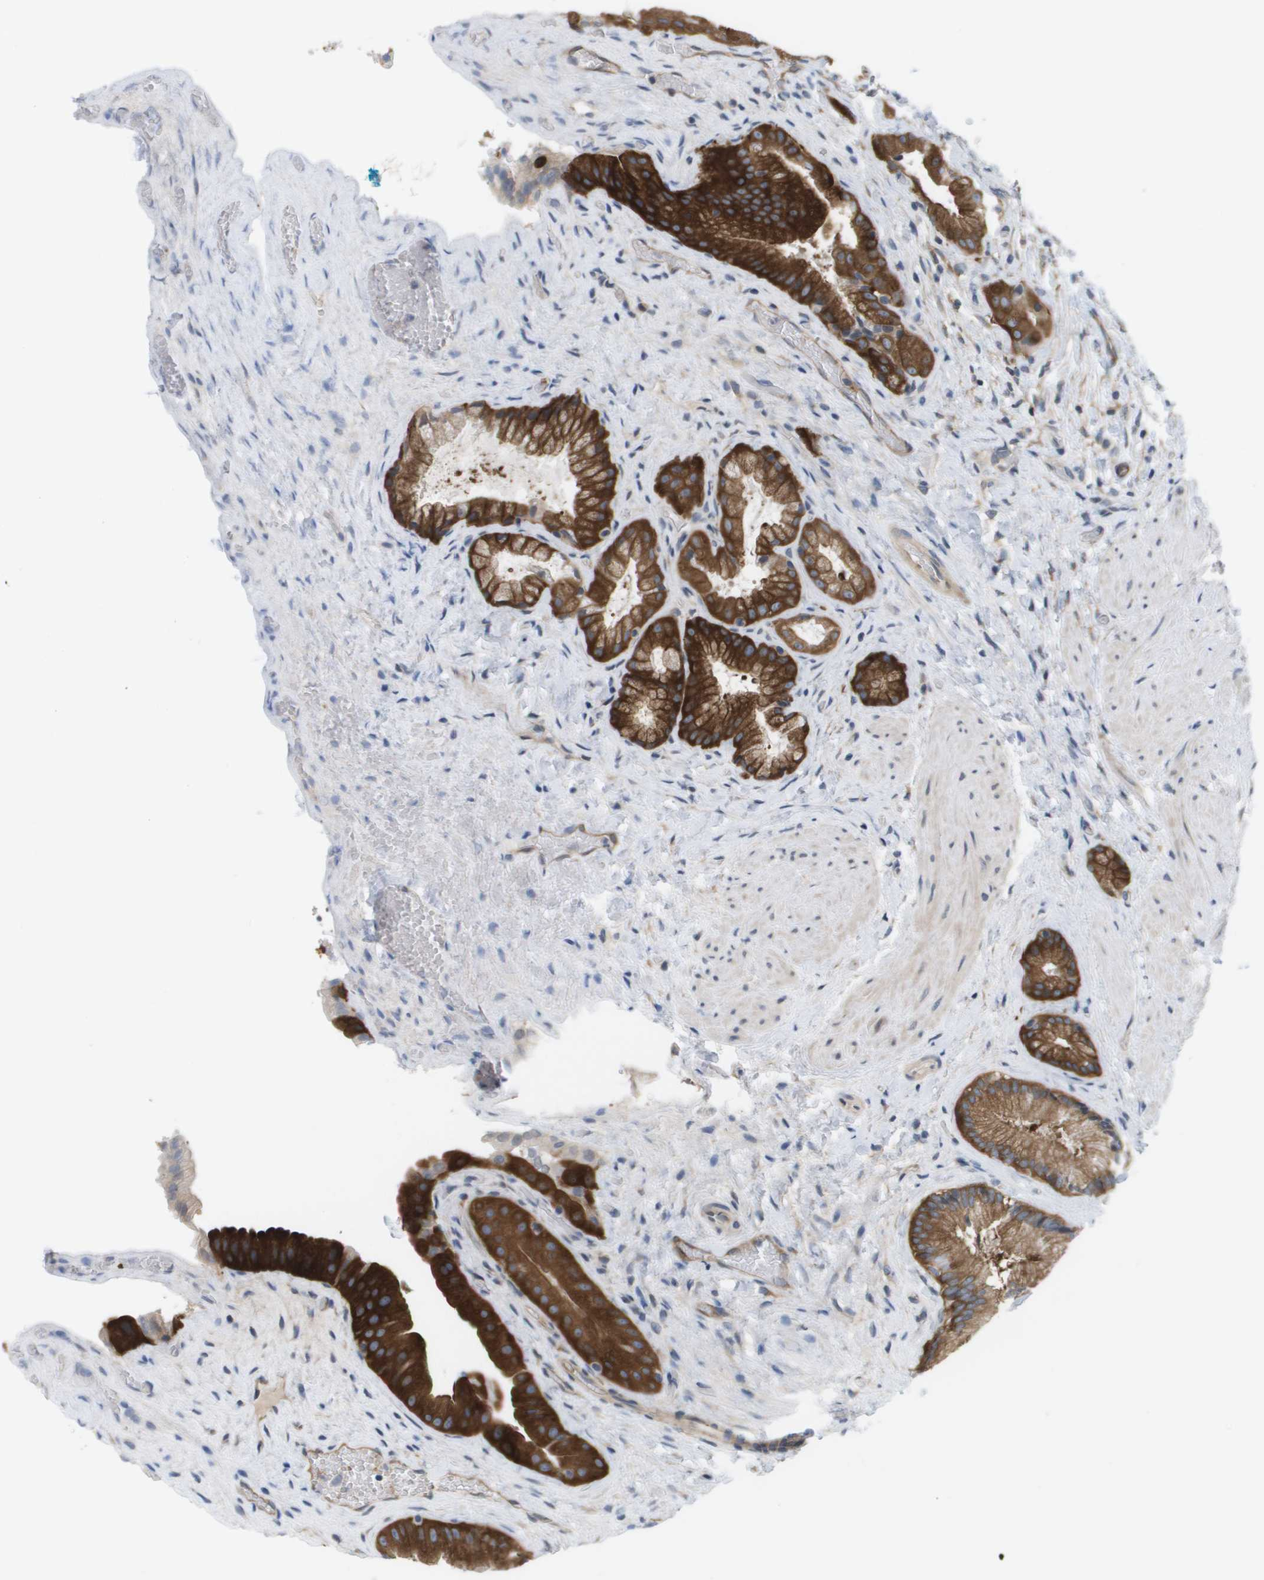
{"staining": {"intensity": "strong", "quantity": ">75%", "location": "cytoplasmic/membranous"}, "tissue": "gallbladder", "cell_type": "Glandular cells", "image_type": "normal", "snomed": [{"axis": "morphology", "description": "Normal tissue, NOS"}, {"axis": "topography", "description": "Gallbladder"}], "caption": "Protein staining shows strong cytoplasmic/membranous expression in approximately >75% of glandular cells in unremarkable gallbladder.", "gene": "MARCHF8", "patient": {"sex": "male", "age": 49}}